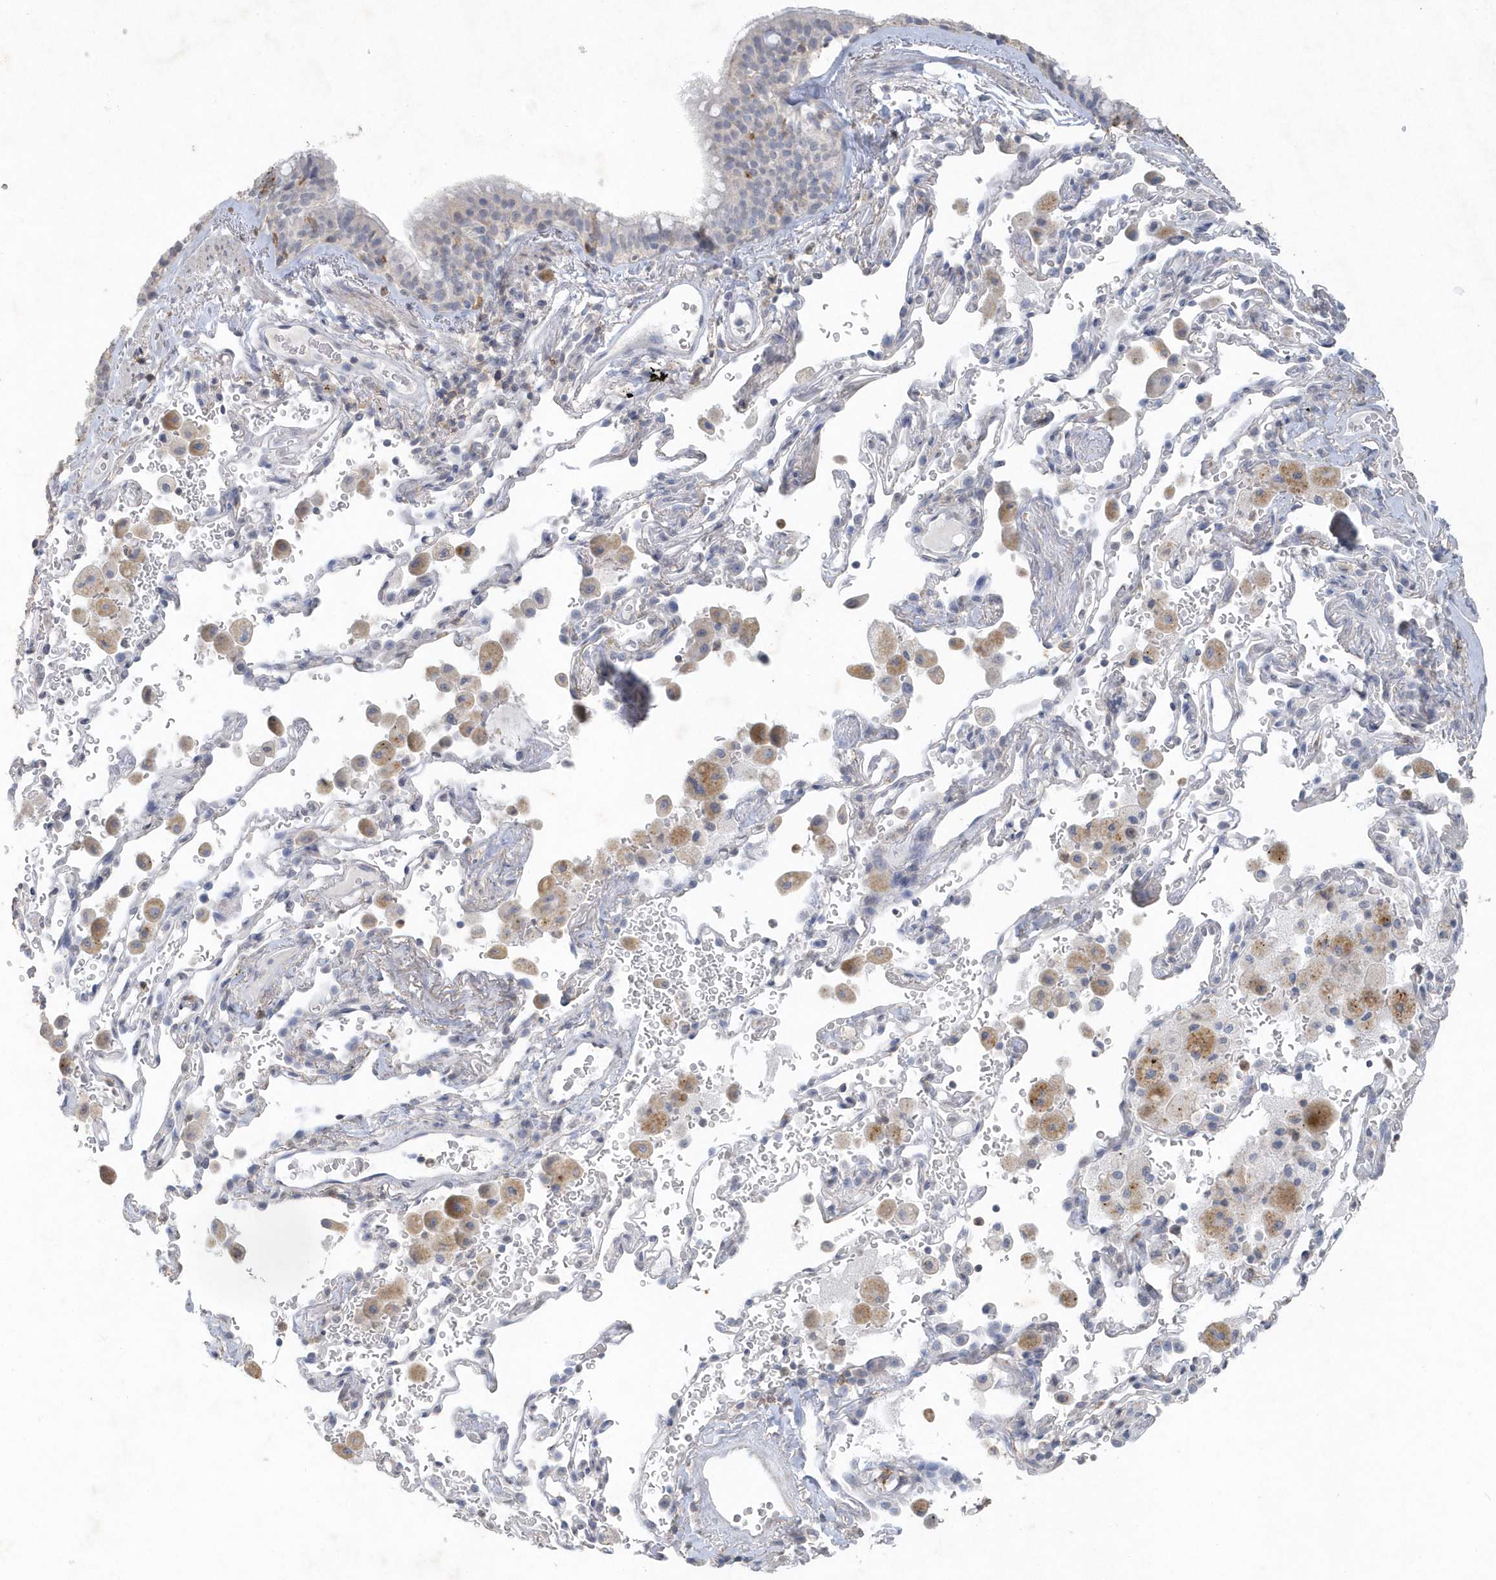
{"staining": {"intensity": "negative", "quantity": "none", "location": "none"}, "tissue": "bronchus", "cell_type": "Respiratory epithelial cells", "image_type": "normal", "snomed": [{"axis": "morphology", "description": "Normal tissue, NOS"}, {"axis": "morphology", "description": "Adenocarcinoma, NOS"}, {"axis": "topography", "description": "Bronchus"}, {"axis": "topography", "description": "Lung"}], "caption": "Image shows no significant protein staining in respiratory epithelial cells of normal bronchus. (DAB (3,3'-diaminobenzidine) IHC visualized using brightfield microscopy, high magnification).", "gene": "PDCD1", "patient": {"sex": "male", "age": 54}}